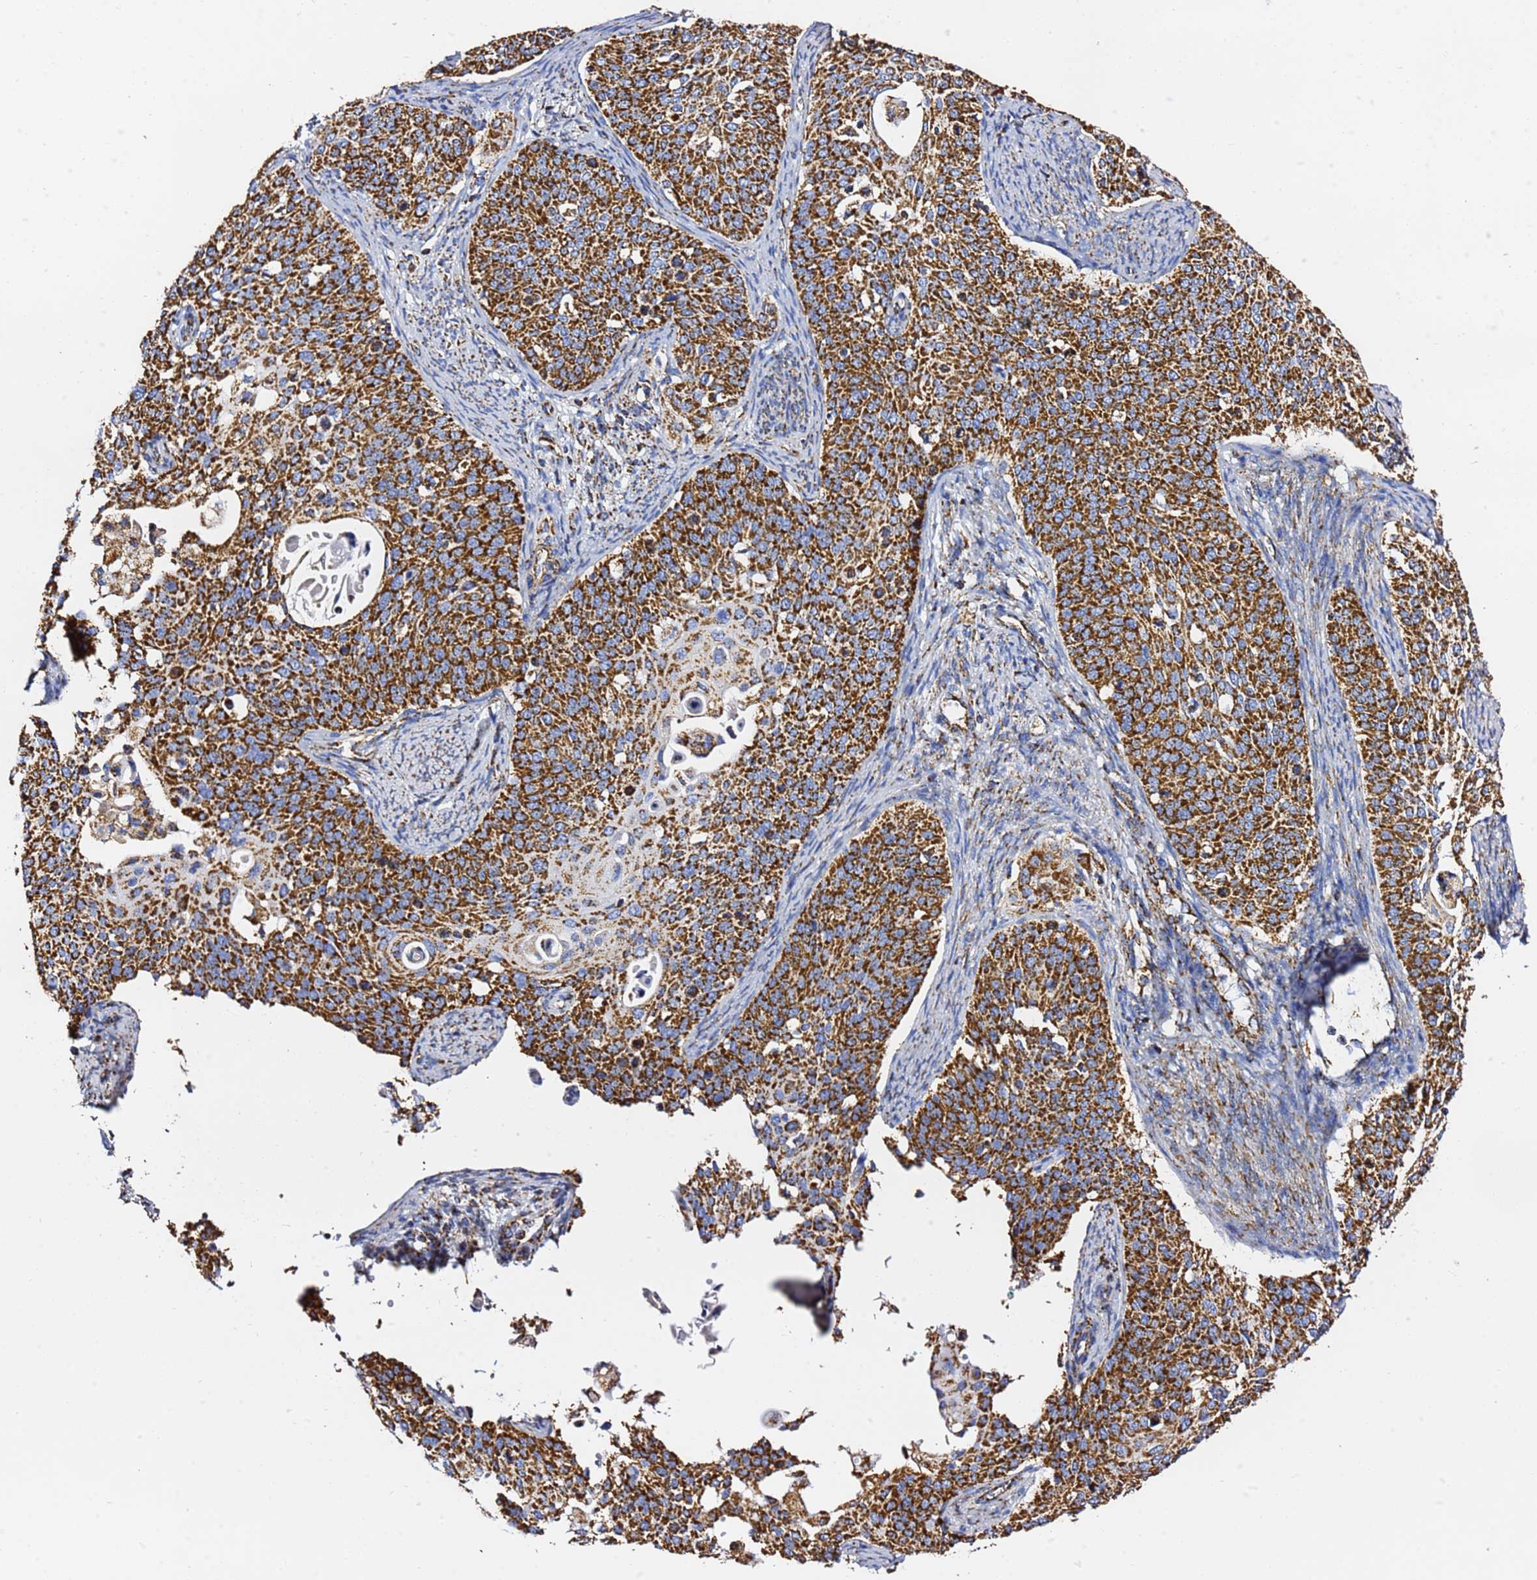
{"staining": {"intensity": "strong", "quantity": ">75%", "location": "cytoplasmic/membranous"}, "tissue": "cervical cancer", "cell_type": "Tumor cells", "image_type": "cancer", "snomed": [{"axis": "morphology", "description": "Squamous cell carcinoma, NOS"}, {"axis": "topography", "description": "Cervix"}], "caption": "Protein staining shows strong cytoplasmic/membranous expression in about >75% of tumor cells in cervical squamous cell carcinoma.", "gene": "PHB2", "patient": {"sex": "female", "age": 44}}